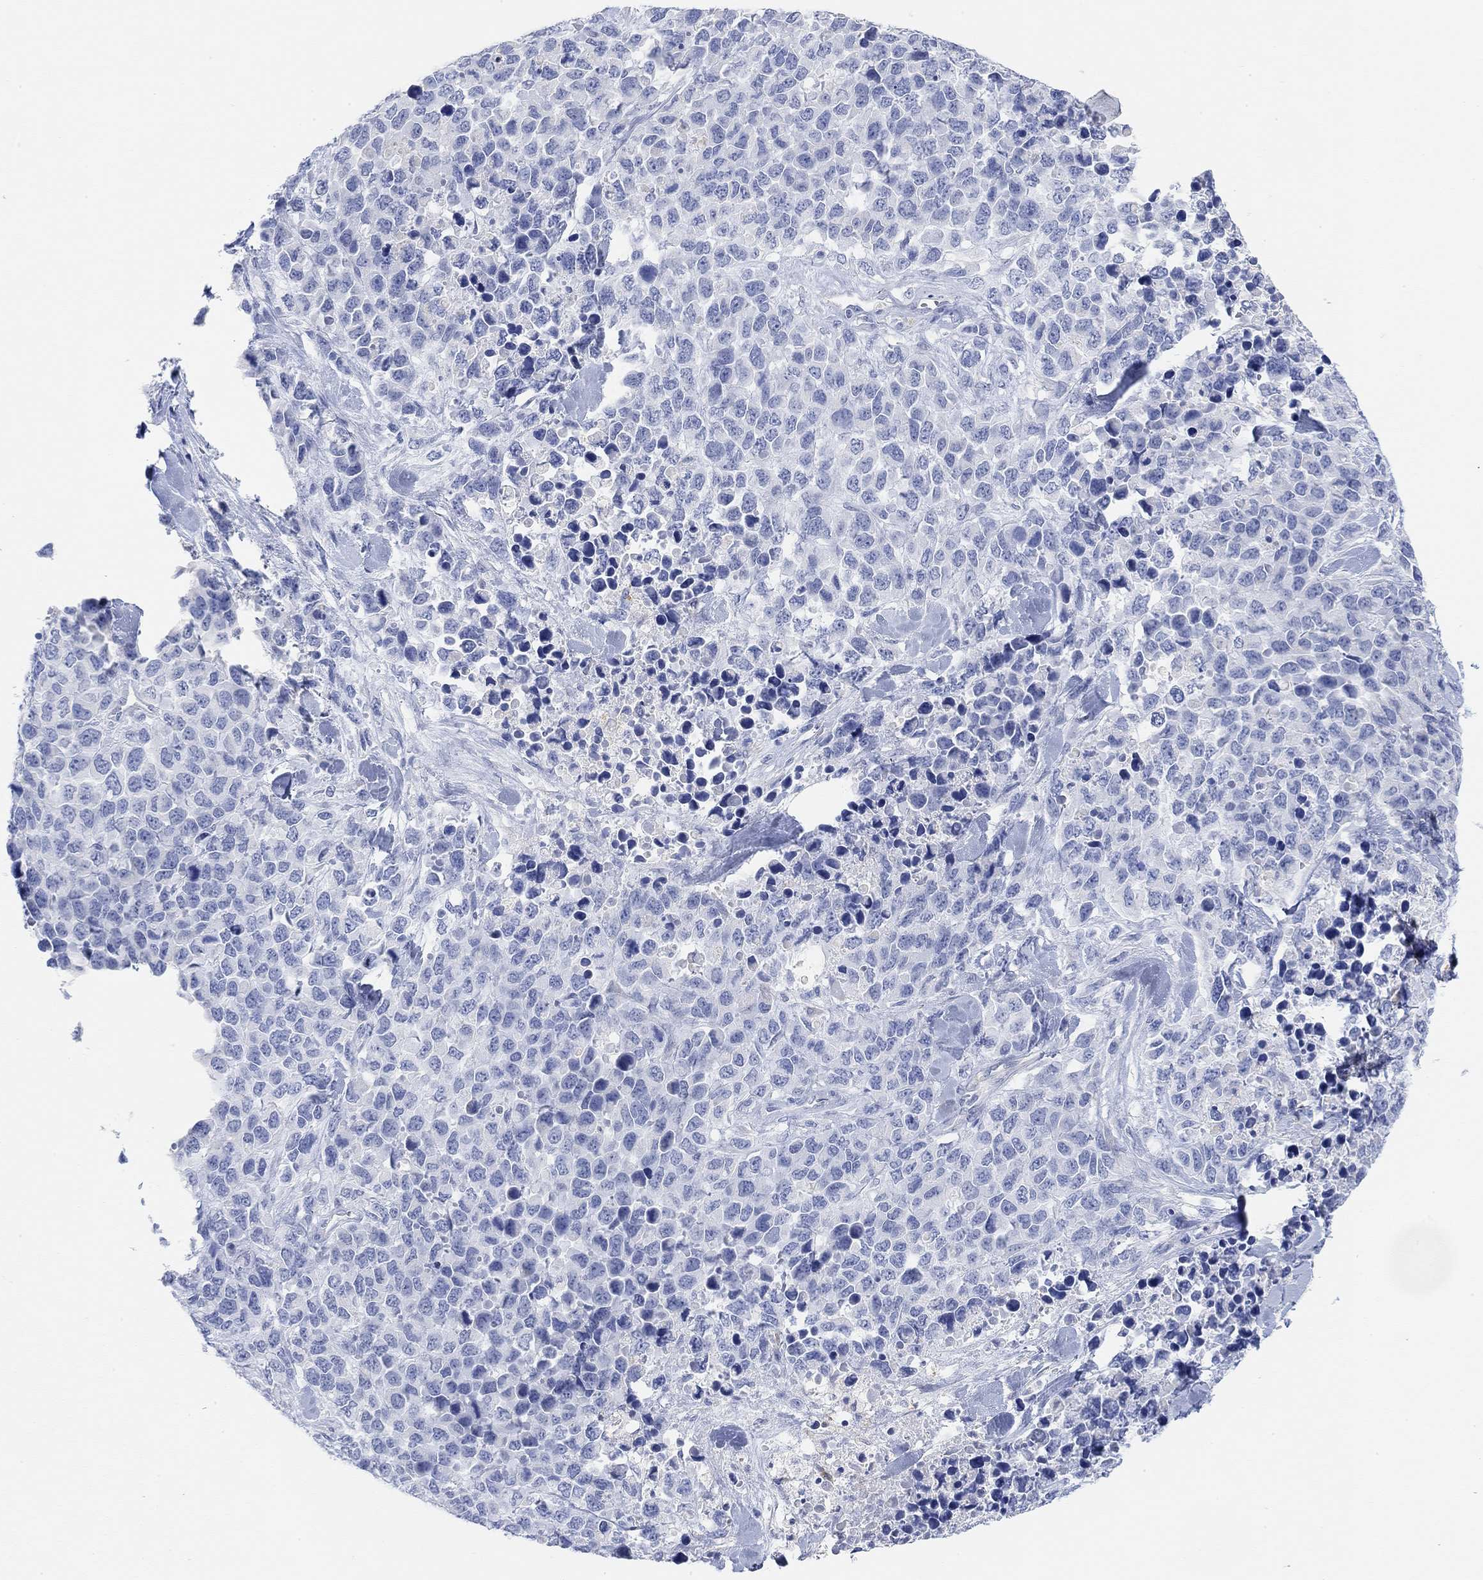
{"staining": {"intensity": "negative", "quantity": "none", "location": "none"}, "tissue": "melanoma", "cell_type": "Tumor cells", "image_type": "cancer", "snomed": [{"axis": "morphology", "description": "Malignant melanoma, Metastatic site"}, {"axis": "topography", "description": "Skin"}], "caption": "Melanoma was stained to show a protein in brown. There is no significant expression in tumor cells.", "gene": "VAT1L", "patient": {"sex": "male", "age": 84}}